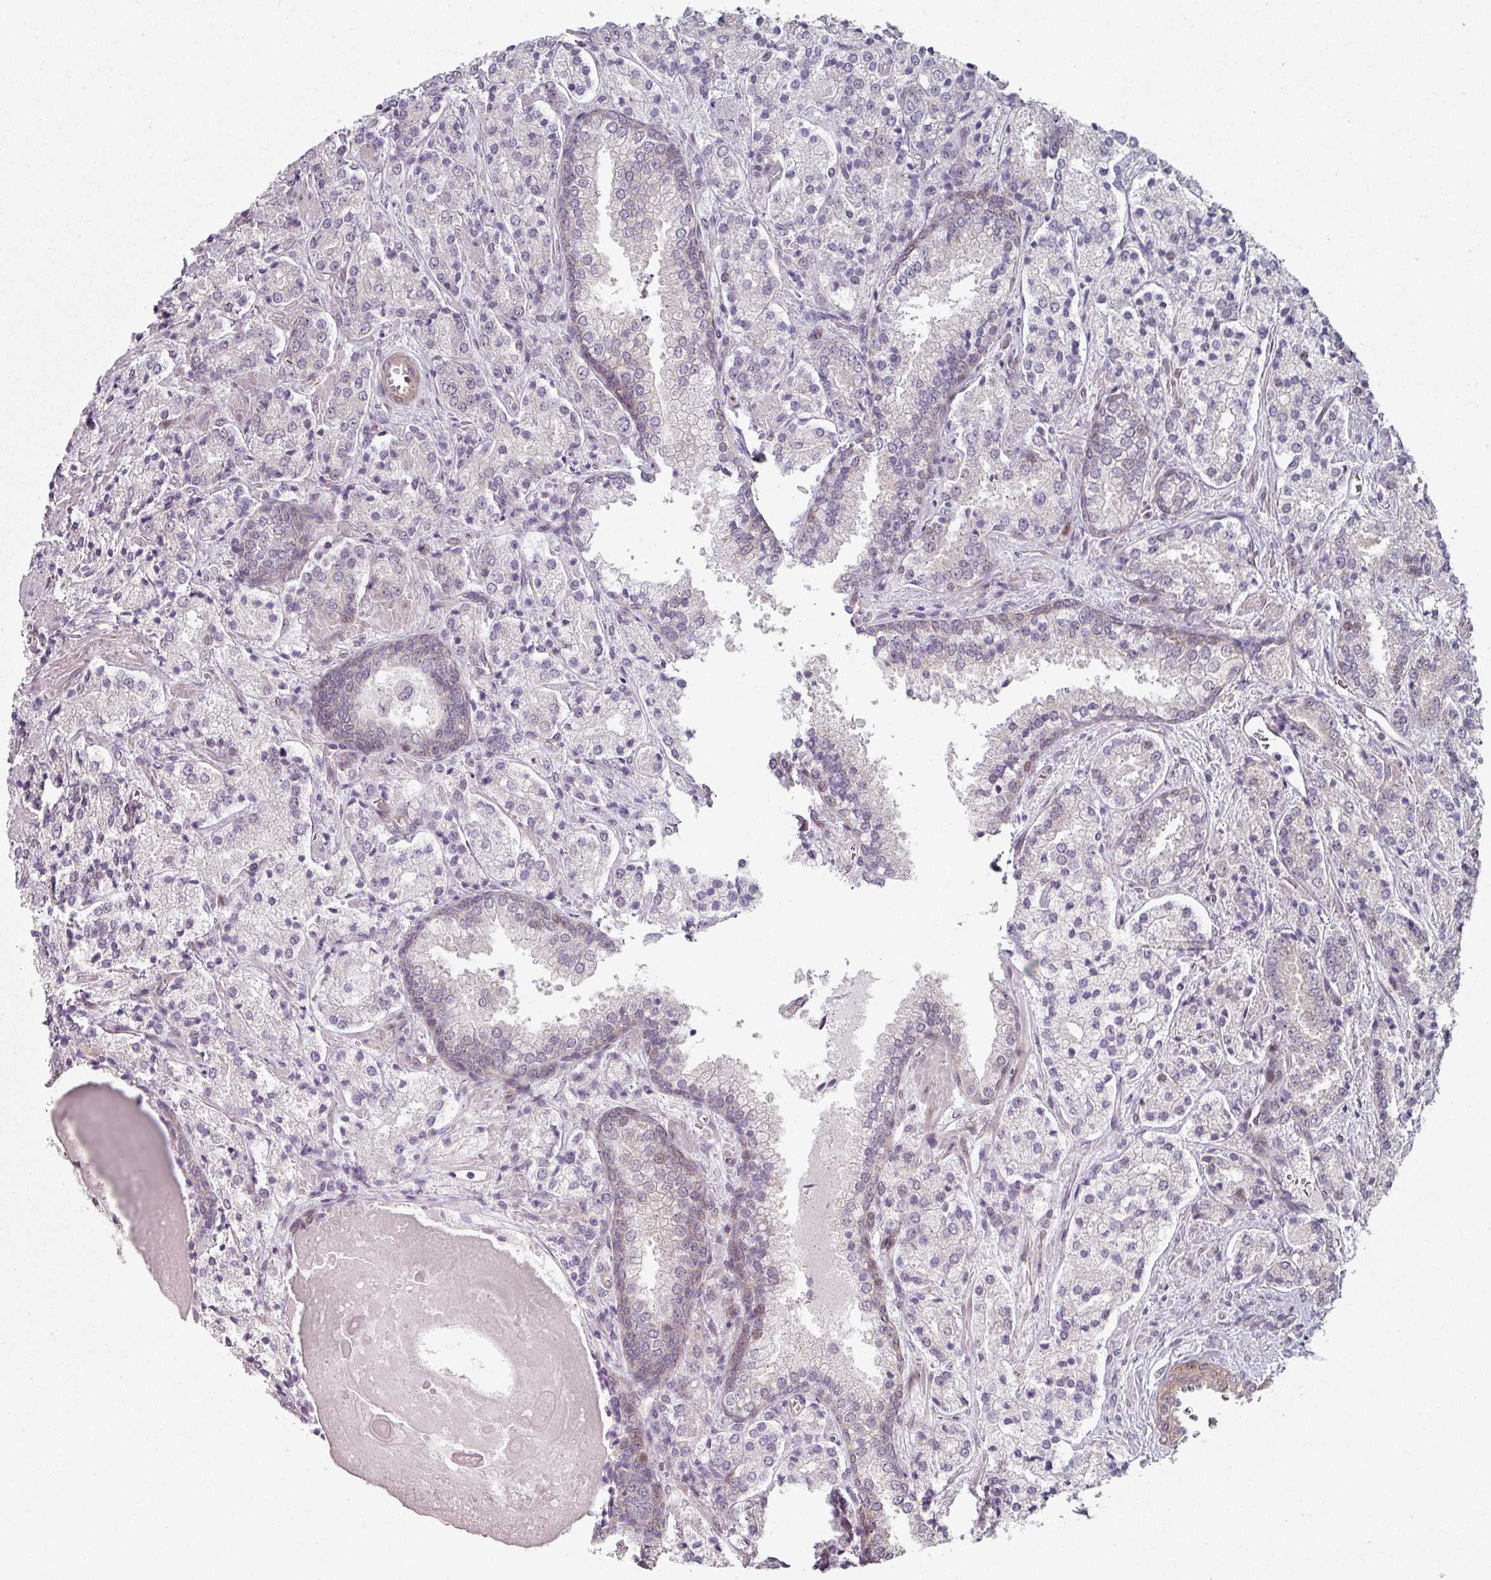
{"staining": {"intensity": "negative", "quantity": "none", "location": "none"}, "tissue": "prostate cancer", "cell_type": "Tumor cells", "image_type": "cancer", "snomed": [{"axis": "morphology", "description": "Adenocarcinoma, High grade"}, {"axis": "topography", "description": "Prostate"}], "caption": "The micrograph reveals no significant staining in tumor cells of prostate cancer (adenocarcinoma (high-grade)).", "gene": "TMCC1", "patient": {"sex": "male", "age": 63}}